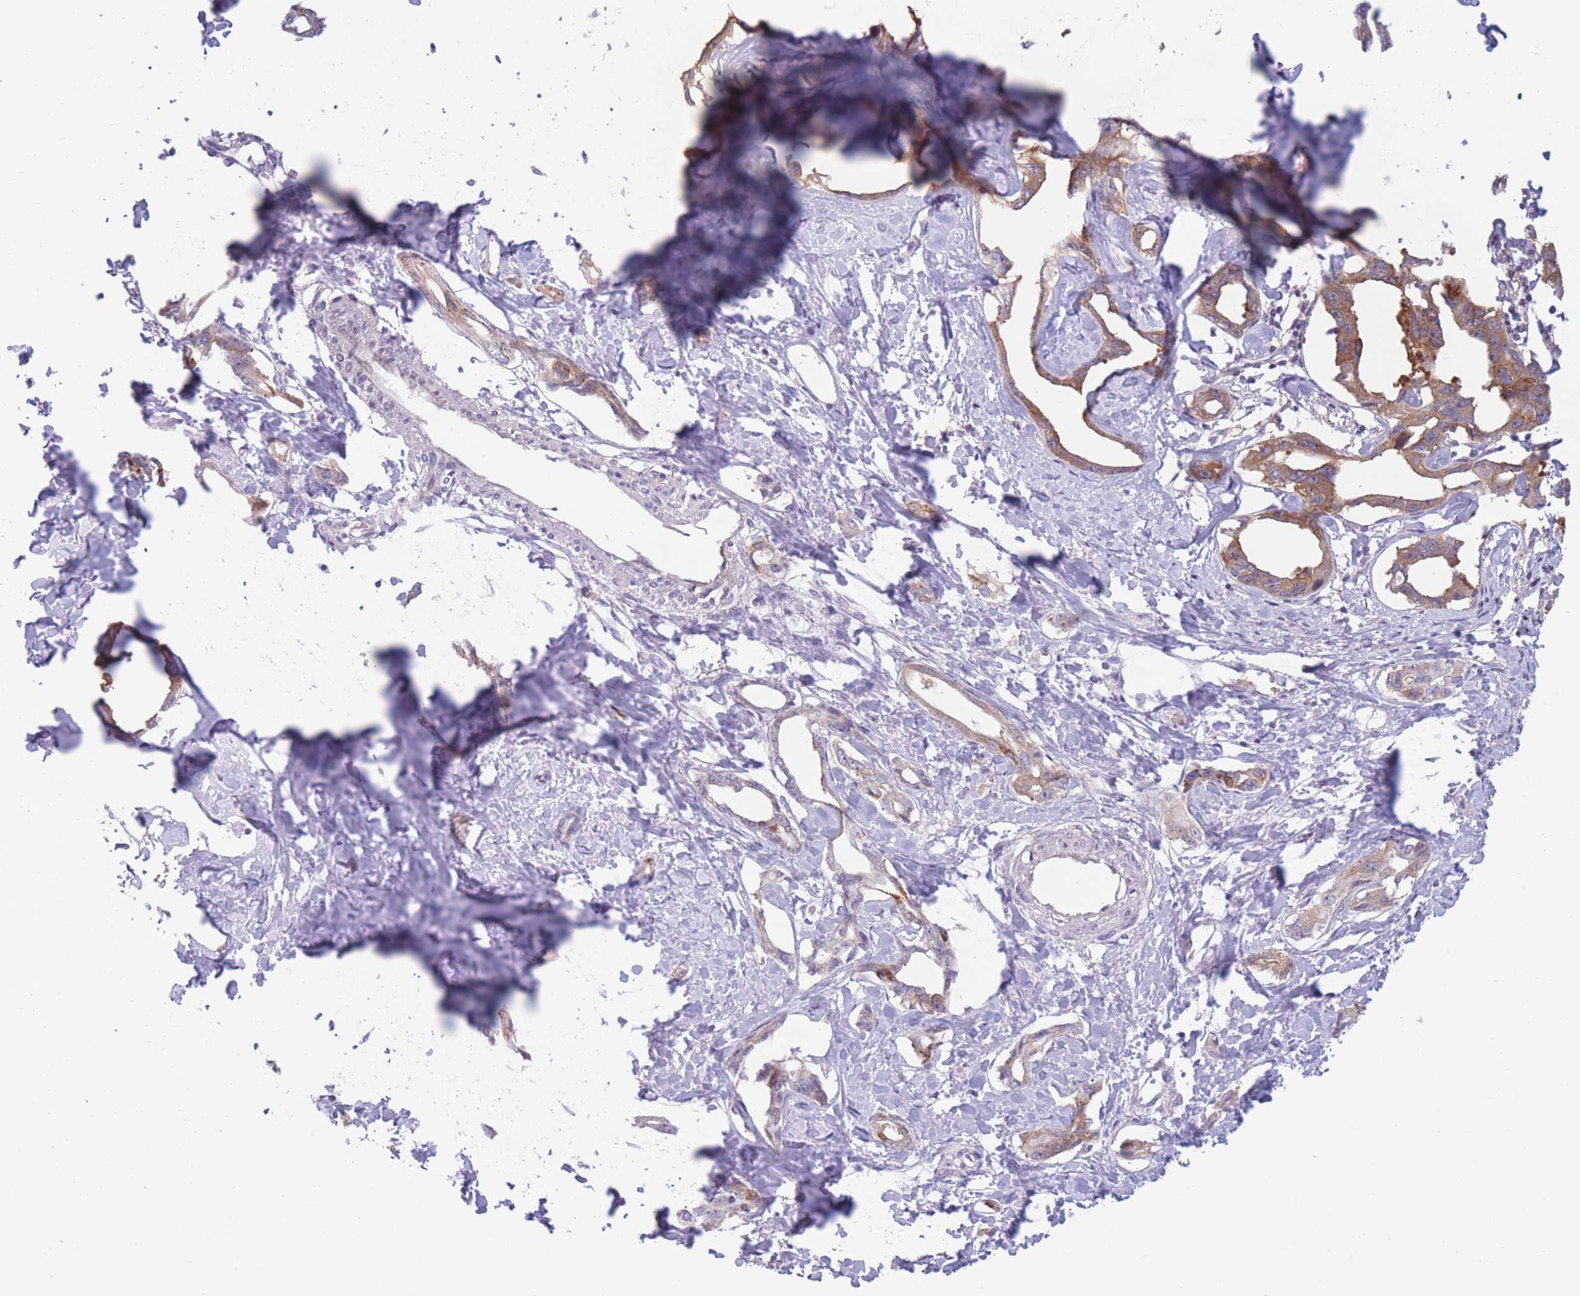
{"staining": {"intensity": "moderate", "quantity": ">75%", "location": "cytoplasmic/membranous"}, "tissue": "liver cancer", "cell_type": "Tumor cells", "image_type": "cancer", "snomed": [{"axis": "morphology", "description": "Cholangiocarcinoma"}, {"axis": "topography", "description": "Liver"}], "caption": "Moderate cytoplasmic/membranous positivity for a protein is appreciated in about >75% of tumor cells of liver cancer (cholangiocarcinoma) using immunohistochemistry (IHC).", "gene": "PDE4A", "patient": {"sex": "male", "age": 59}}